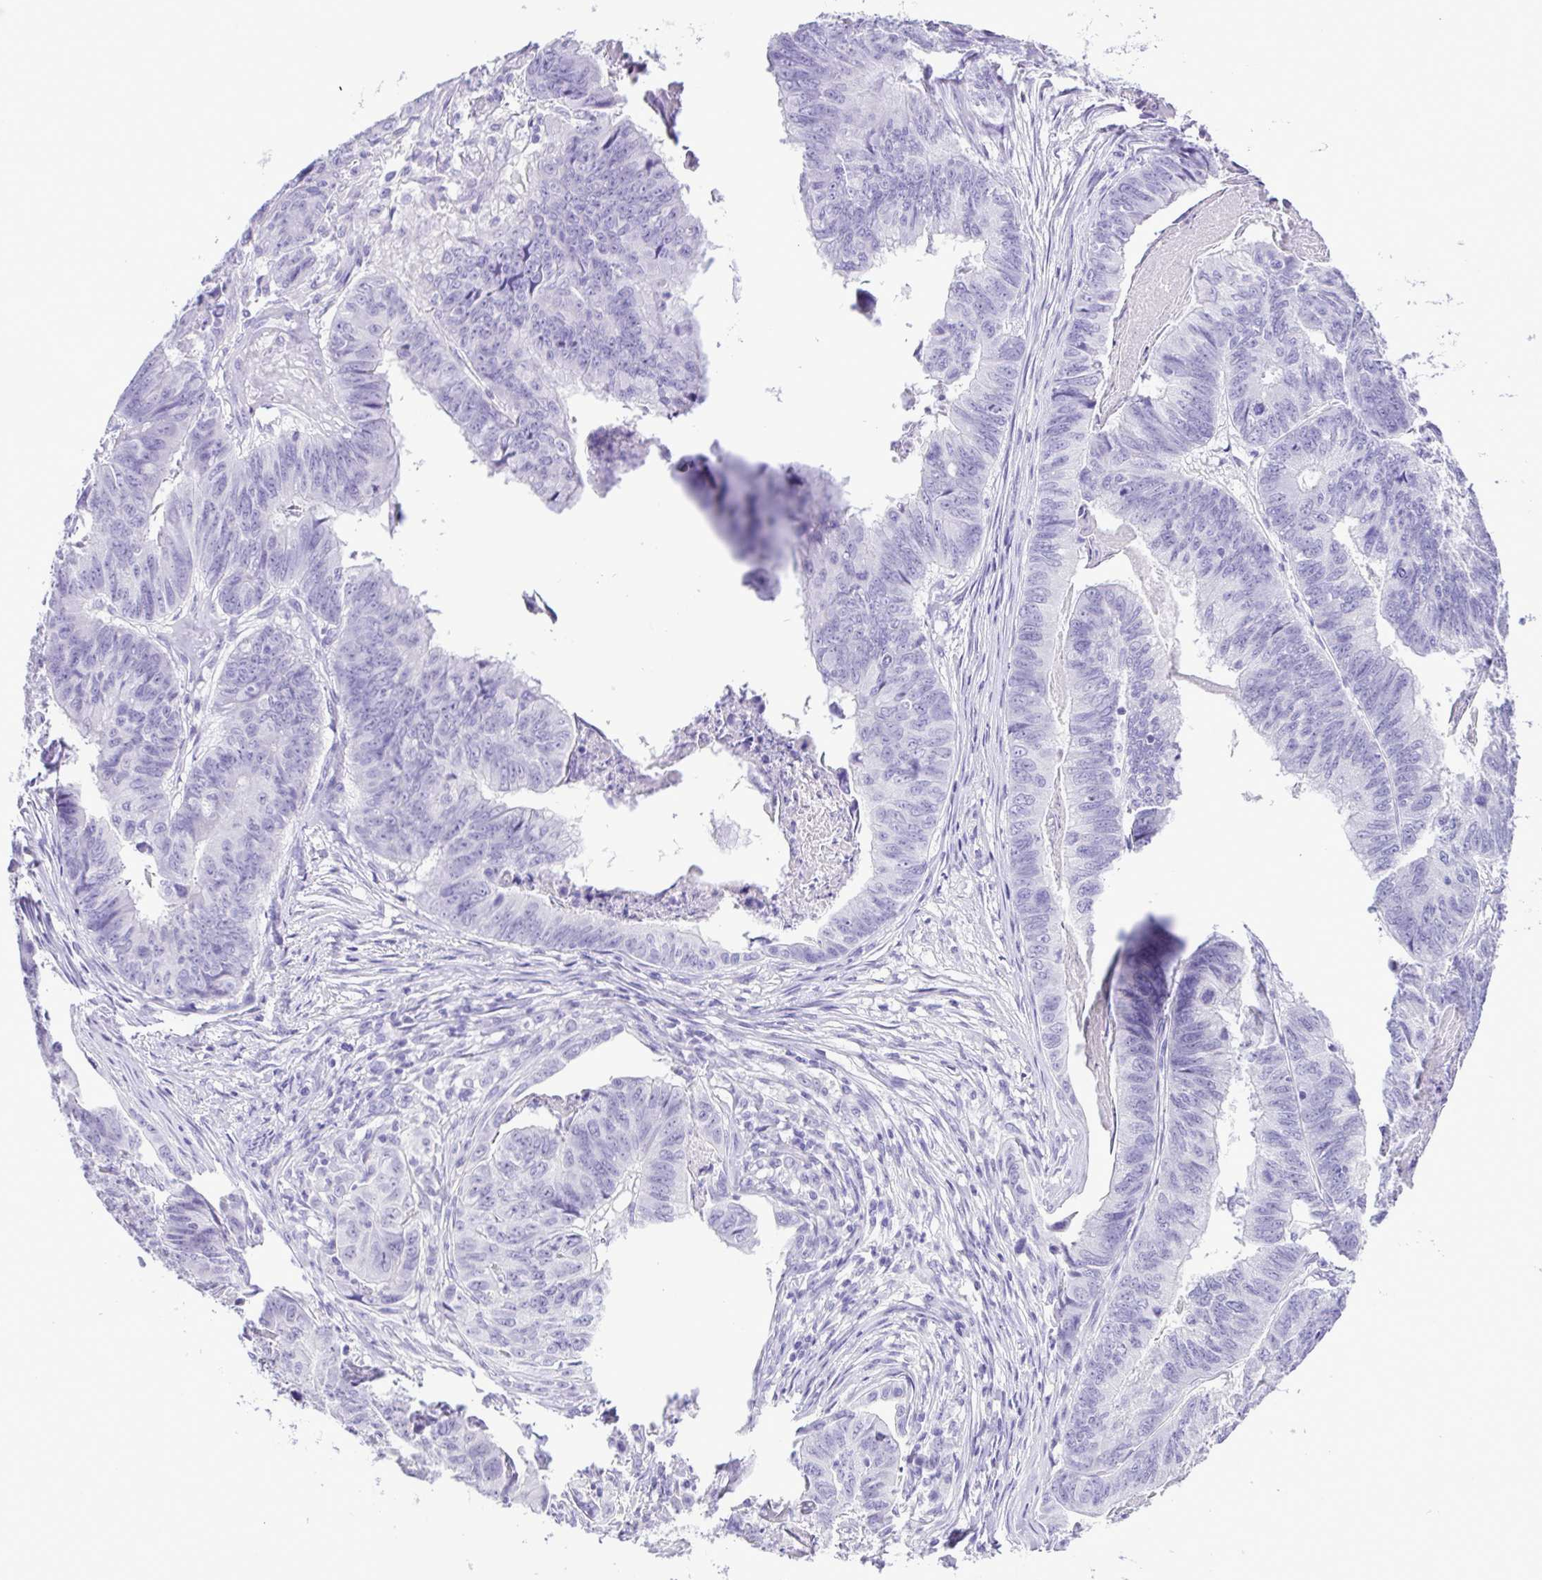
{"staining": {"intensity": "negative", "quantity": "none", "location": "none"}, "tissue": "stomach cancer", "cell_type": "Tumor cells", "image_type": "cancer", "snomed": [{"axis": "morphology", "description": "Adenocarcinoma, NOS"}, {"axis": "topography", "description": "Stomach, lower"}], "caption": "A micrograph of human adenocarcinoma (stomach) is negative for staining in tumor cells.", "gene": "CASP14", "patient": {"sex": "male", "age": 77}}